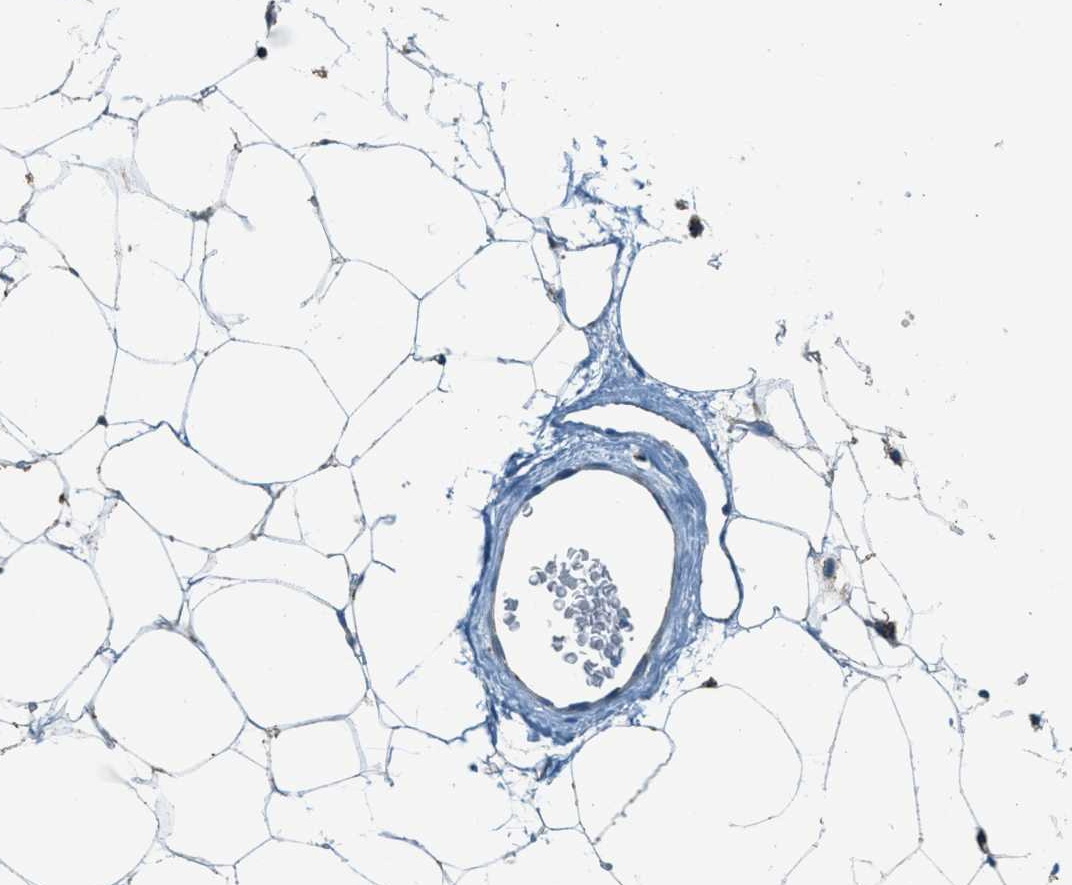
{"staining": {"intensity": "negative", "quantity": "none", "location": "none"}, "tissue": "adipose tissue", "cell_type": "Adipocytes", "image_type": "normal", "snomed": [{"axis": "morphology", "description": "Normal tissue, NOS"}, {"axis": "topography", "description": "Breast"}, {"axis": "topography", "description": "Soft tissue"}], "caption": "Adipose tissue stained for a protein using immunohistochemistry demonstrates no expression adipocytes.", "gene": "CHST15", "patient": {"sex": "female", "age": 75}}